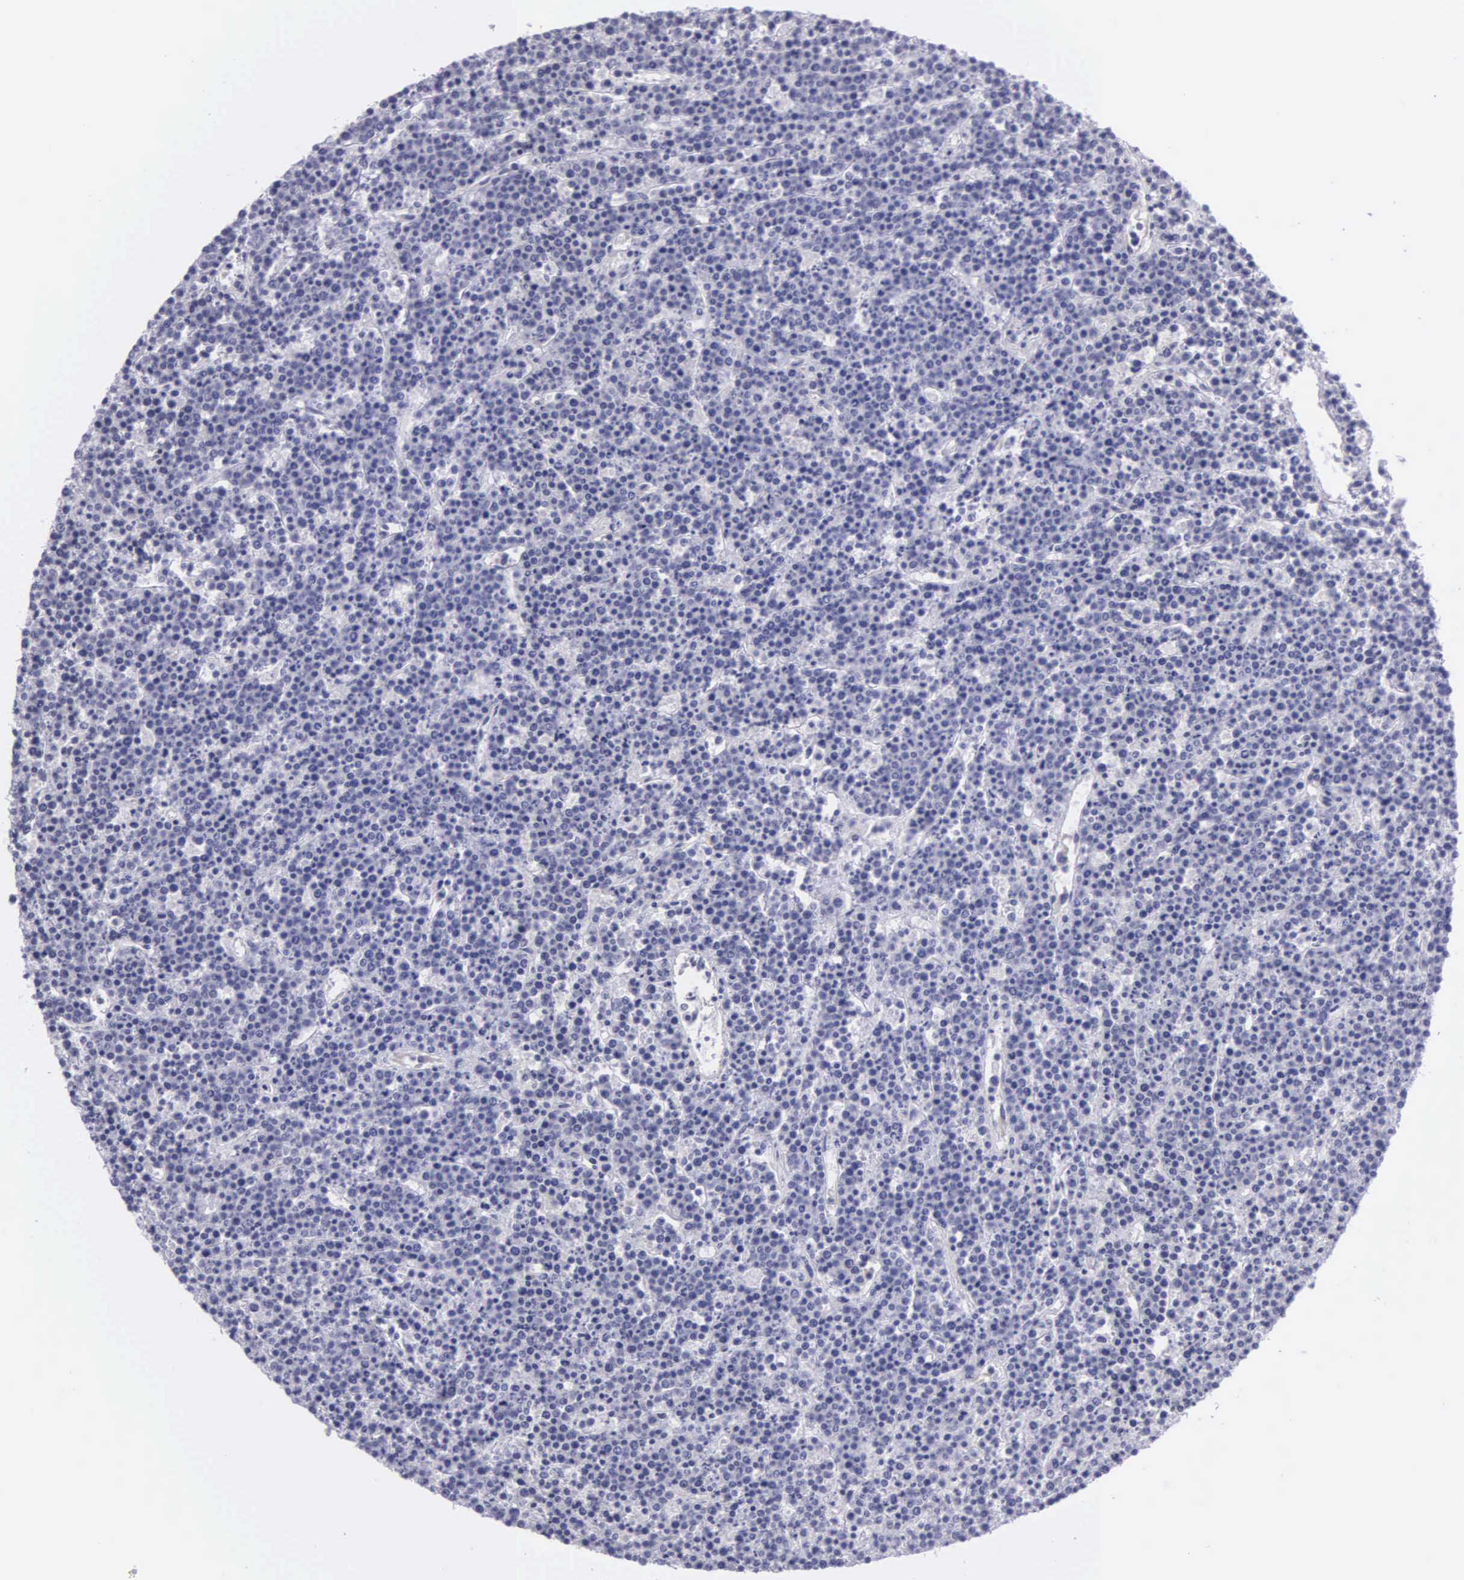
{"staining": {"intensity": "negative", "quantity": "none", "location": "none"}, "tissue": "lymphoma", "cell_type": "Tumor cells", "image_type": "cancer", "snomed": [{"axis": "morphology", "description": "Malignant lymphoma, non-Hodgkin's type, High grade"}, {"axis": "topography", "description": "Ovary"}], "caption": "This is a image of immunohistochemistry (IHC) staining of malignant lymphoma, non-Hodgkin's type (high-grade), which shows no positivity in tumor cells.", "gene": "SYNJ2BP", "patient": {"sex": "female", "age": 56}}